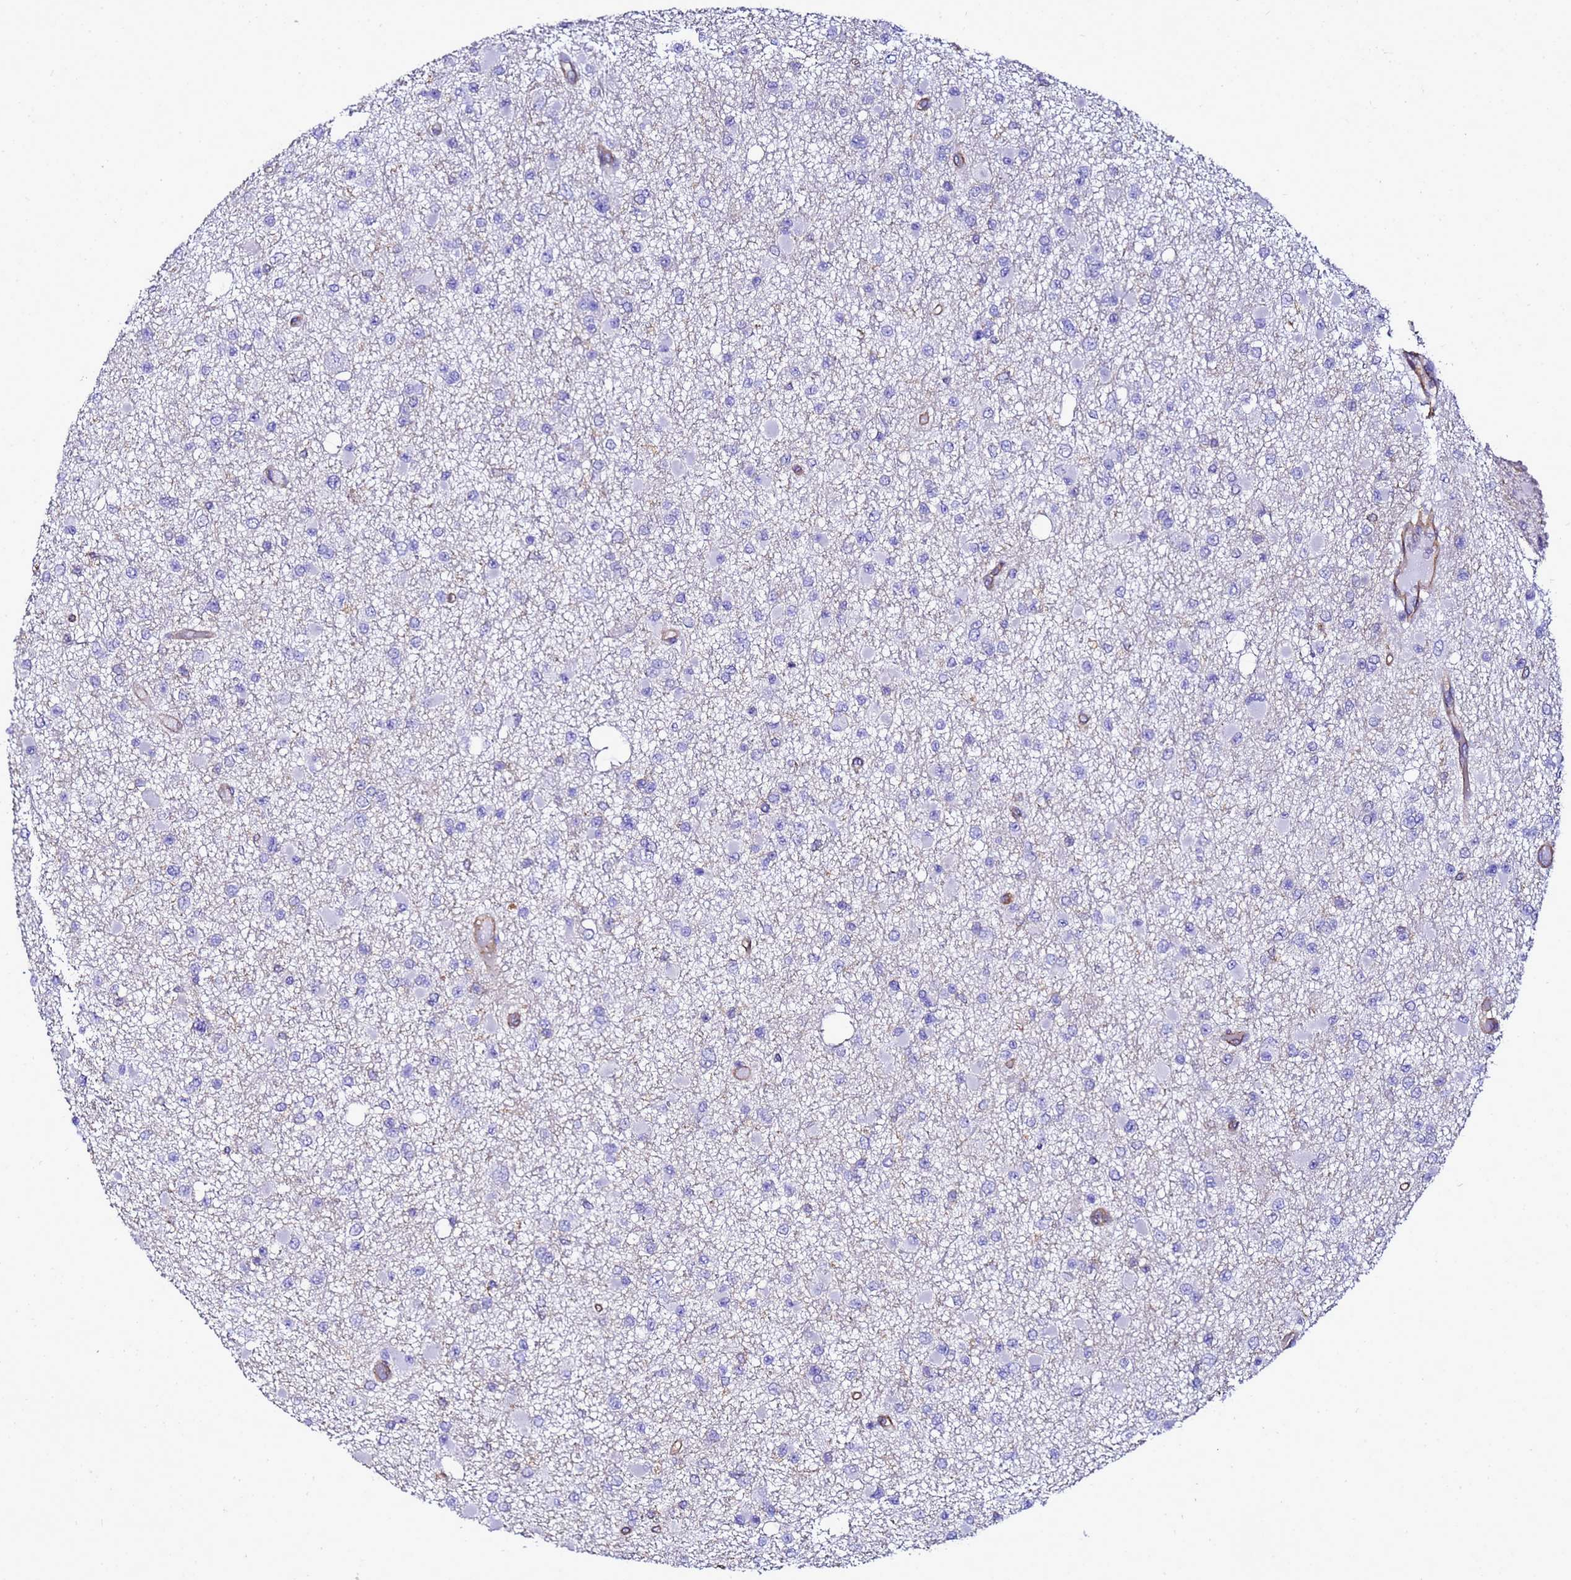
{"staining": {"intensity": "negative", "quantity": "none", "location": "none"}, "tissue": "glioma", "cell_type": "Tumor cells", "image_type": "cancer", "snomed": [{"axis": "morphology", "description": "Glioma, malignant, Low grade"}, {"axis": "topography", "description": "Brain"}], "caption": "Tumor cells show no significant protein expression in malignant glioma (low-grade).", "gene": "MYL12A", "patient": {"sex": "female", "age": 22}}